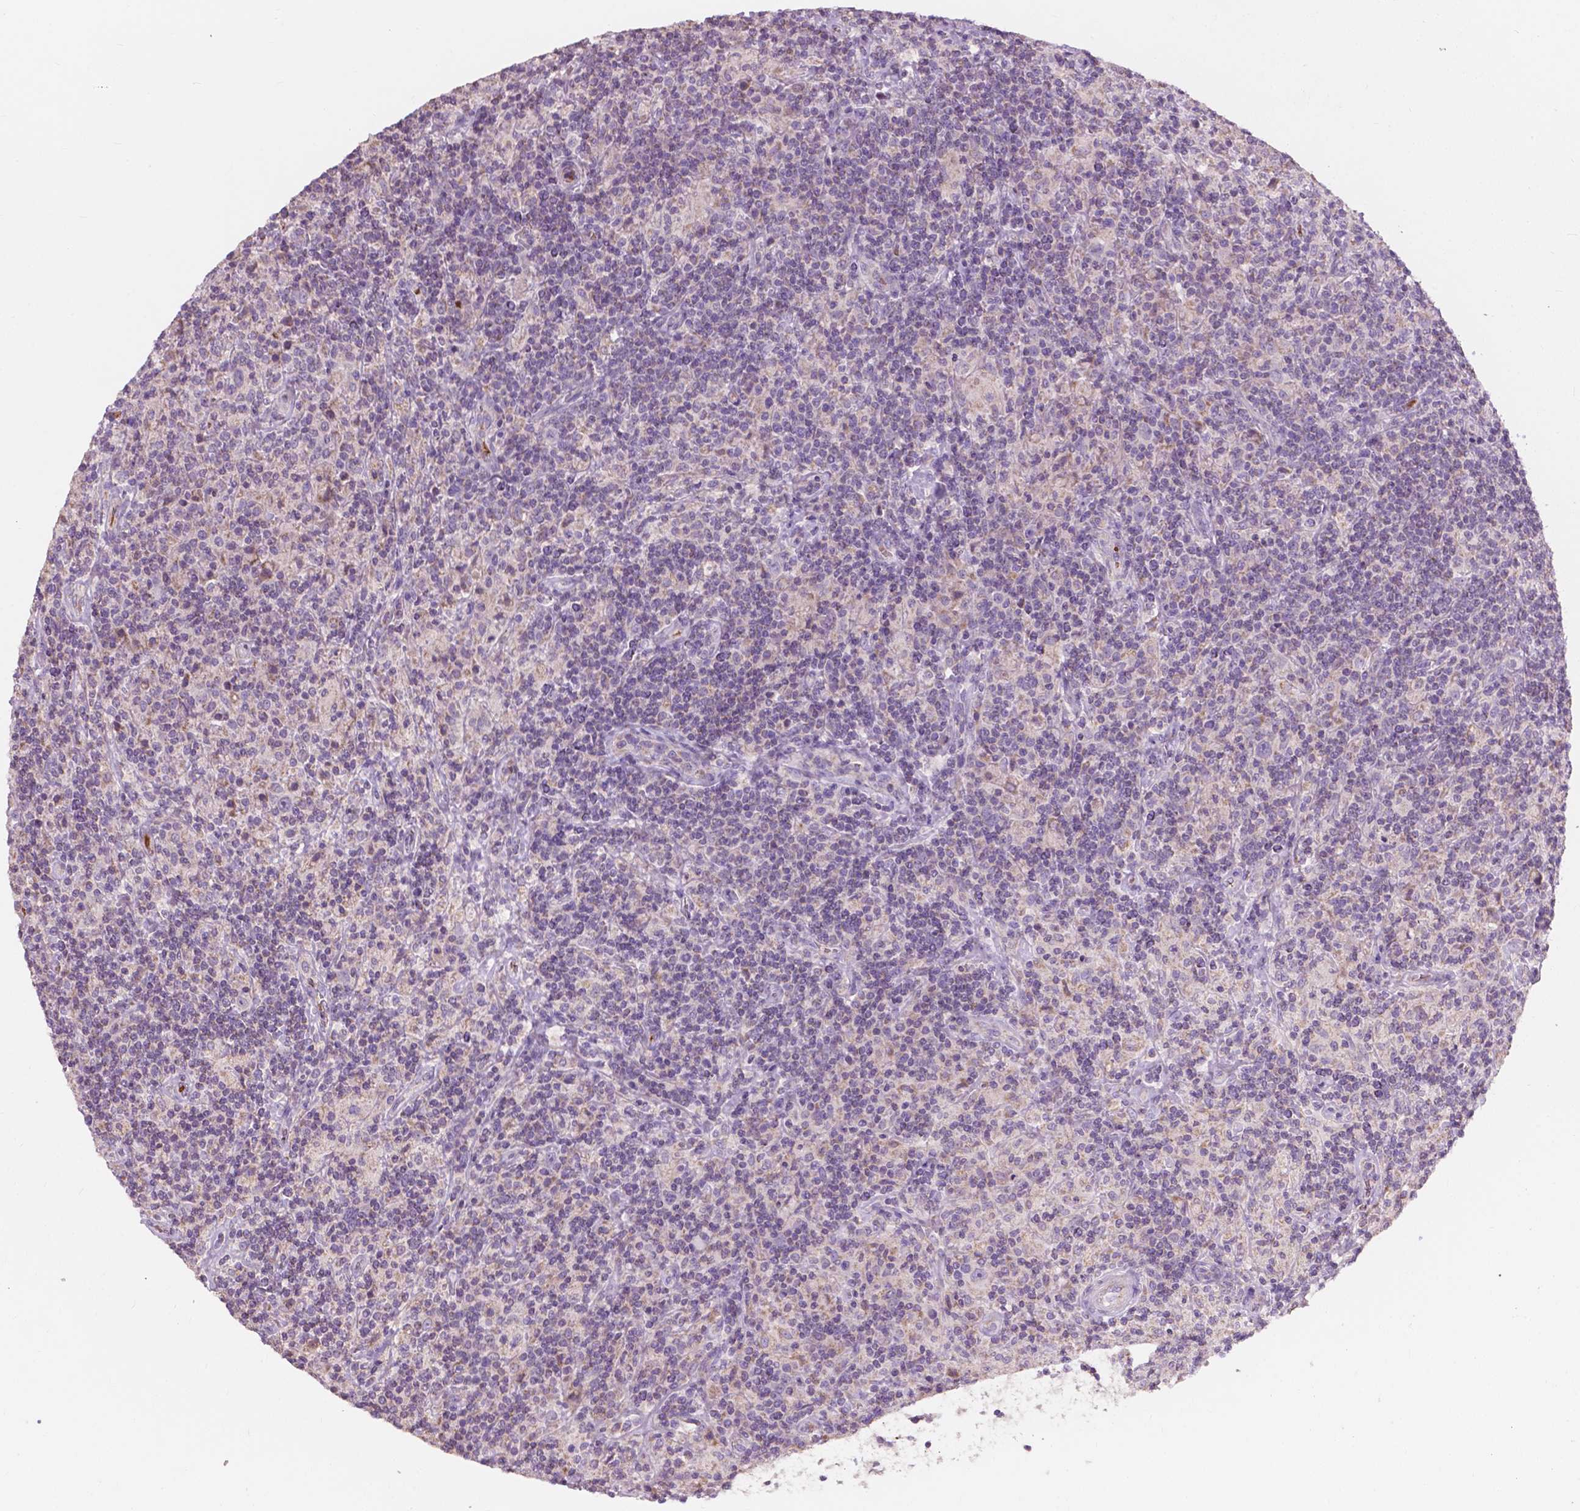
{"staining": {"intensity": "negative", "quantity": "none", "location": "none"}, "tissue": "lymphoma", "cell_type": "Tumor cells", "image_type": "cancer", "snomed": [{"axis": "morphology", "description": "Hodgkin's disease, NOS"}, {"axis": "topography", "description": "Lymph node"}], "caption": "Tumor cells show no significant protein positivity in lymphoma. (DAB immunohistochemistry with hematoxylin counter stain).", "gene": "NDUFS1", "patient": {"sex": "male", "age": 70}}